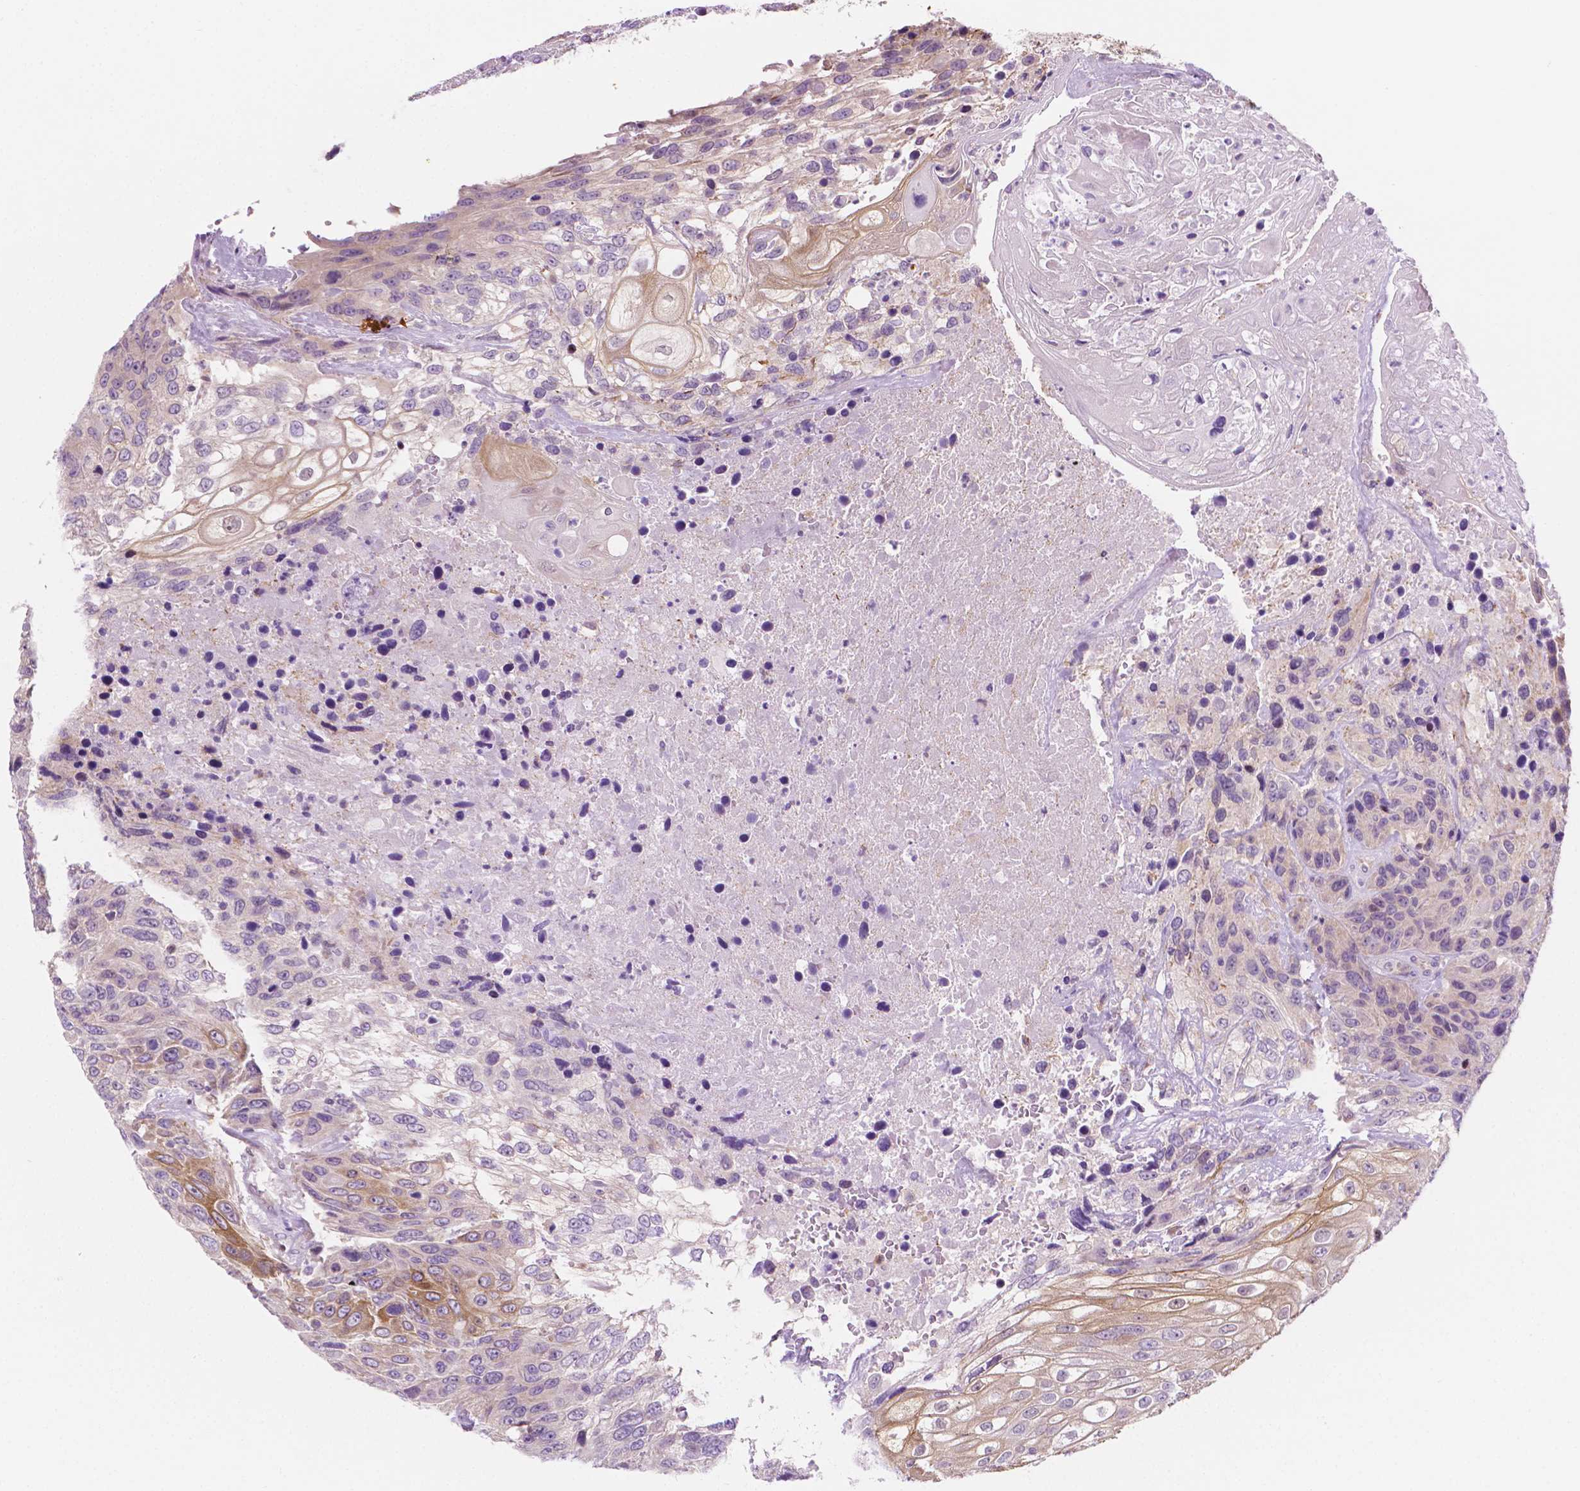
{"staining": {"intensity": "weak", "quantity": "<25%", "location": "cytoplasmic/membranous"}, "tissue": "urothelial cancer", "cell_type": "Tumor cells", "image_type": "cancer", "snomed": [{"axis": "morphology", "description": "Urothelial carcinoma, High grade"}, {"axis": "topography", "description": "Urinary bladder"}], "caption": "An IHC image of high-grade urothelial carcinoma is shown. There is no staining in tumor cells of high-grade urothelial carcinoma.", "gene": "EPPK1", "patient": {"sex": "female", "age": 70}}